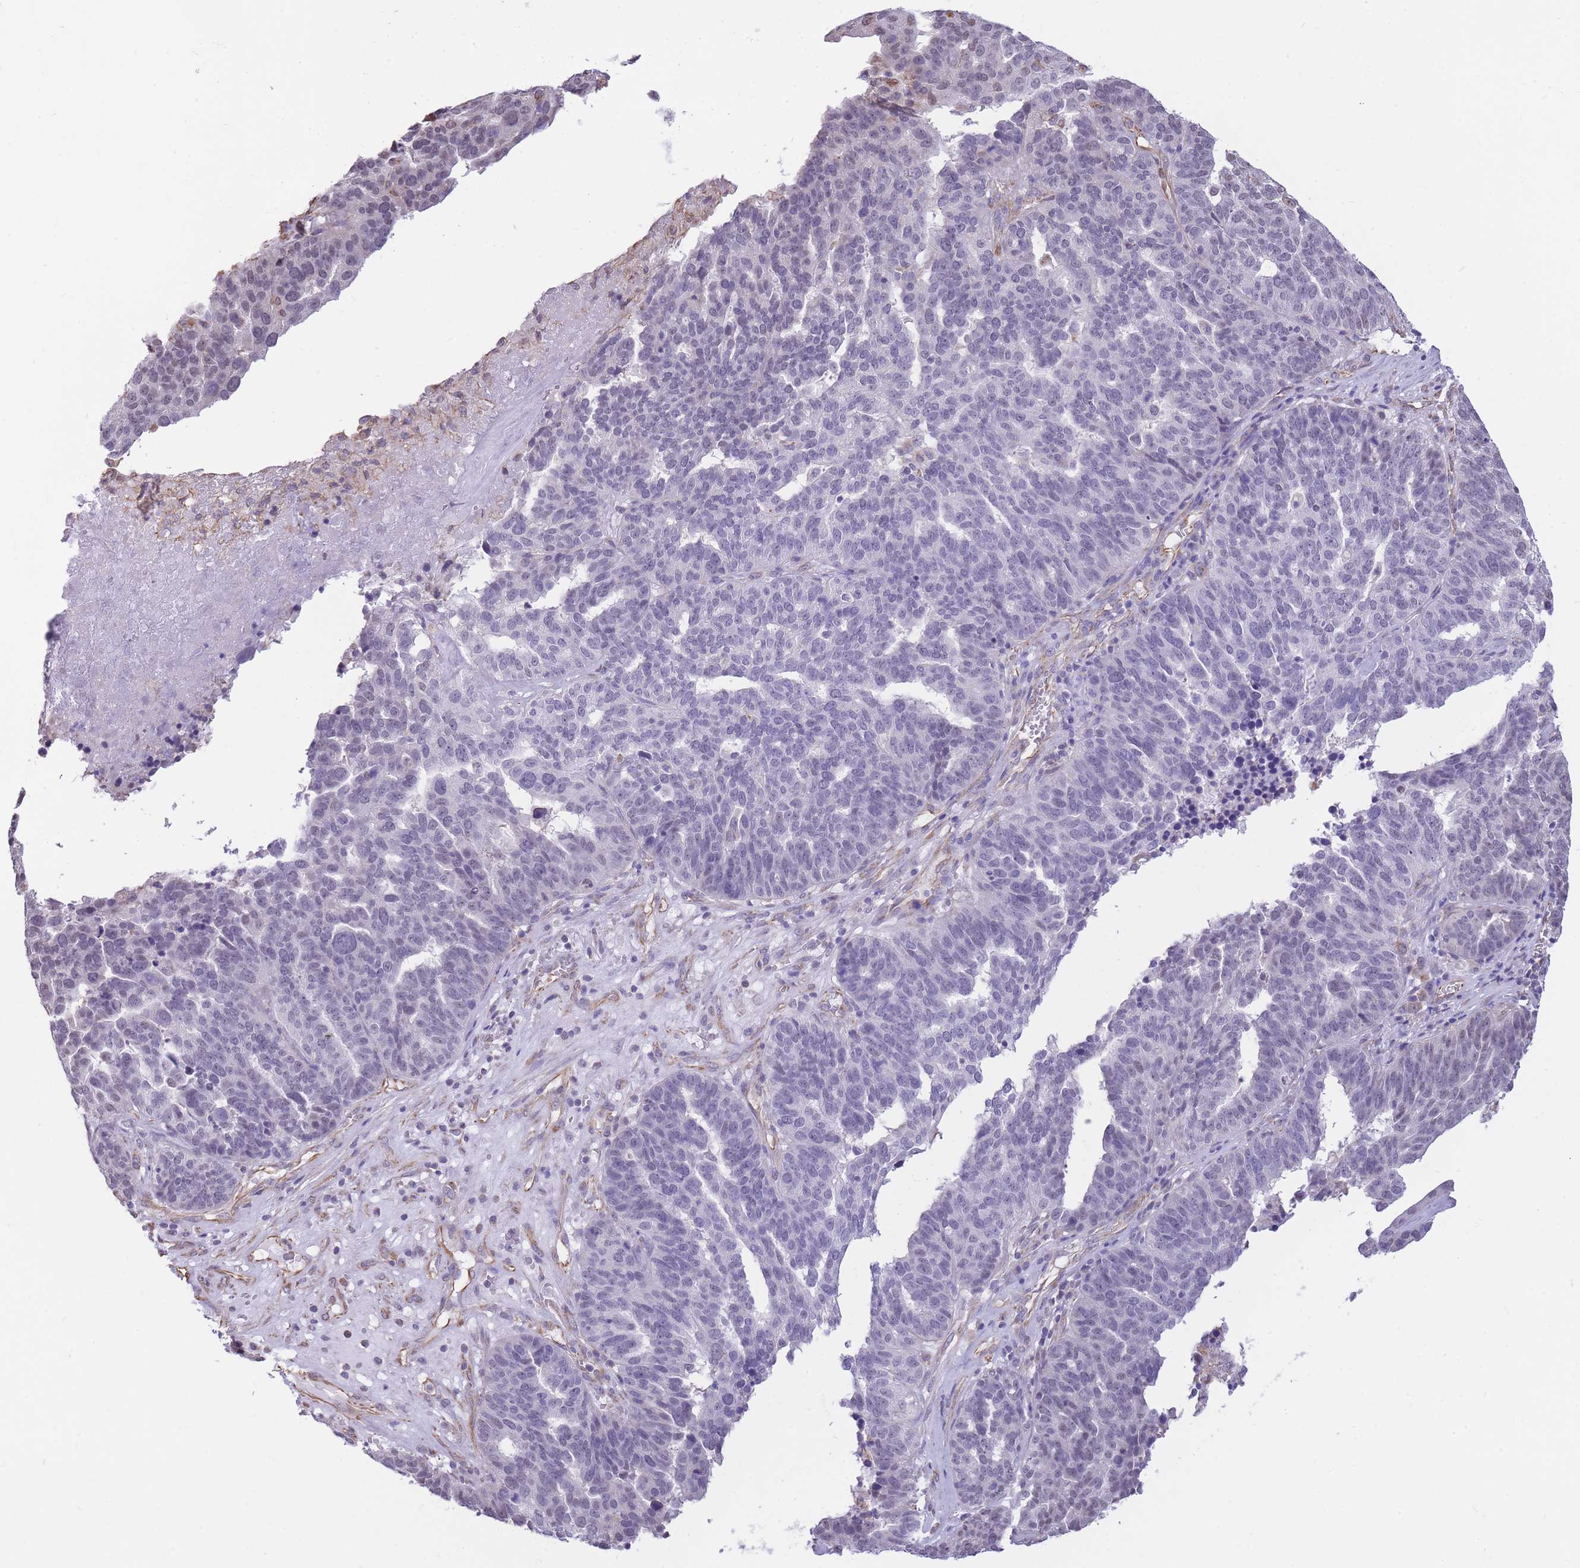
{"staining": {"intensity": "negative", "quantity": "none", "location": "none"}, "tissue": "ovarian cancer", "cell_type": "Tumor cells", "image_type": "cancer", "snomed": [{"axis": "morphology", "description": "Cystadenocarcinoma, serous, NOS"}, {"axis": "topography", "description": "Ovary"}], "caption": "High magnification brightfield microscopy of ovarian cancer stained with DAB (3,3'-diaminobenzidine) (brown) and counterstained with hematoxylin (blue): tumor cells show no significant expression. (Stains: DAB (3,3'-diaminobenzidine) IHC with hematoxylin counter stain, Microscopy: brightfield microscopy at high magnification).", "gene": "PSG8", "patient": {"sex": "female", "age": 59}}